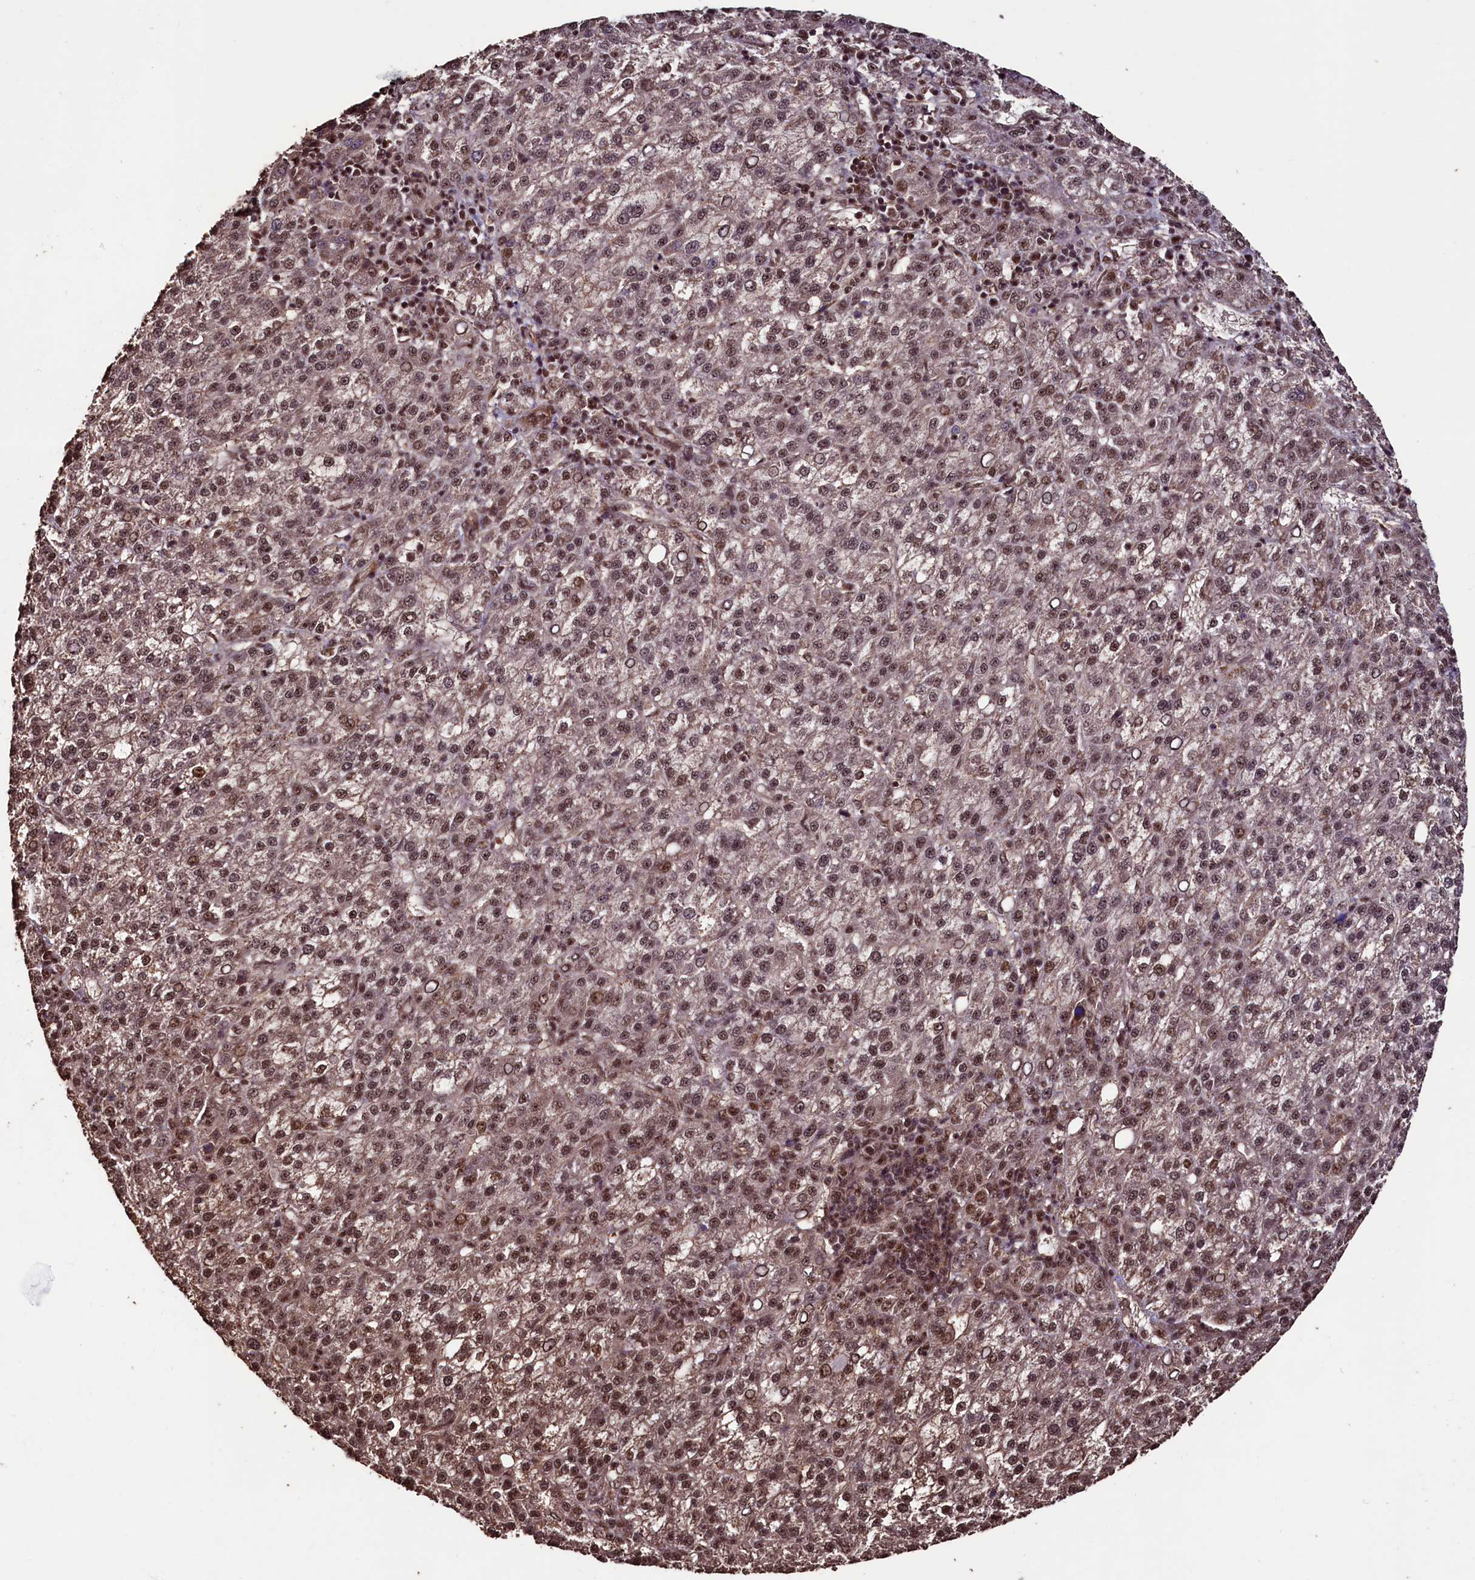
{"staining": {"intensity": "moderate", "quantity": ">75%", "location": "nuclear"}, "tissue": "liver cancer", "cell_type": "Tumor cells", "image_type": "cancer", "snomed": [{"axis": "morphology", "description": "Carcinoma, Hepatocellular, NOS"}, {"axis": "topography", "description": "Liver"}], "caption": "This histopathology image shows IHC staining of human liver cancer (hepatocellular carcinoma), with medium moderate nuclear staining in approximately >75% of tumor cells.", "gene": "SFSWAP", "patient": {"sex": "female", "age": 58}}